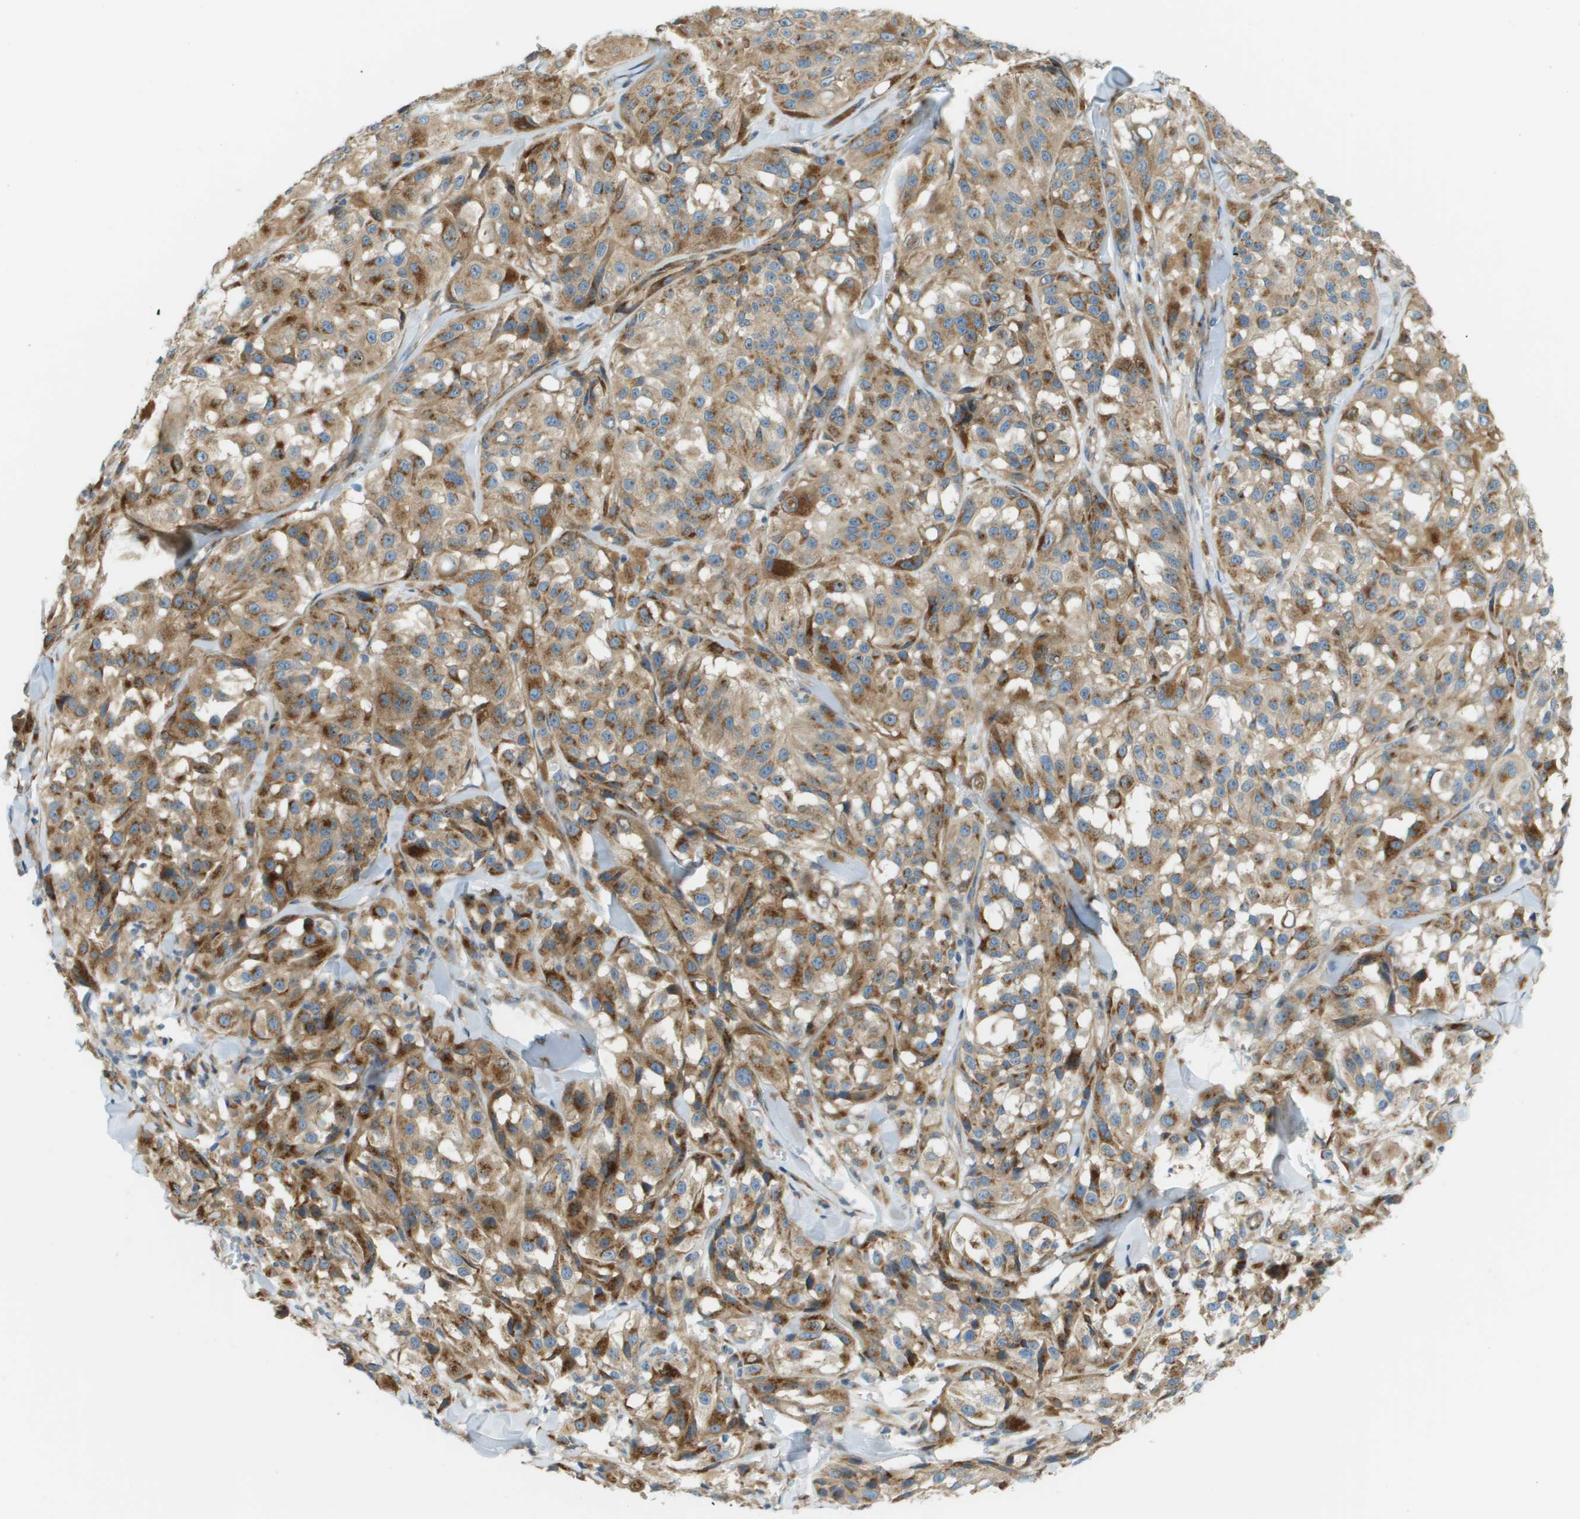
{"staining": {"intensity": "moderate", "quantity": ">75%", "location": "cytoplasmic/membranous"}, "tissue": "melanoma", "cell_type": "Tumor cells", "image_type": "cancer", "snomed": [{"axis": "morphology", "description": "Malignant melanoma, NOS"}, {"axis": "topography", "description": "Skin"}], "caption": "Moderate cytoplasmic/membranous protein expression is appreciated in about >75% of tumor cells in malignant melanoma. Using DAB (3,3'-diaminobenzidine) (brown) and hematoxylin (blue) stains, captured at high magnification using brightfield microscopy.", "gene": "ACBD3", "patient": {"sex": "male", "age": 84}}